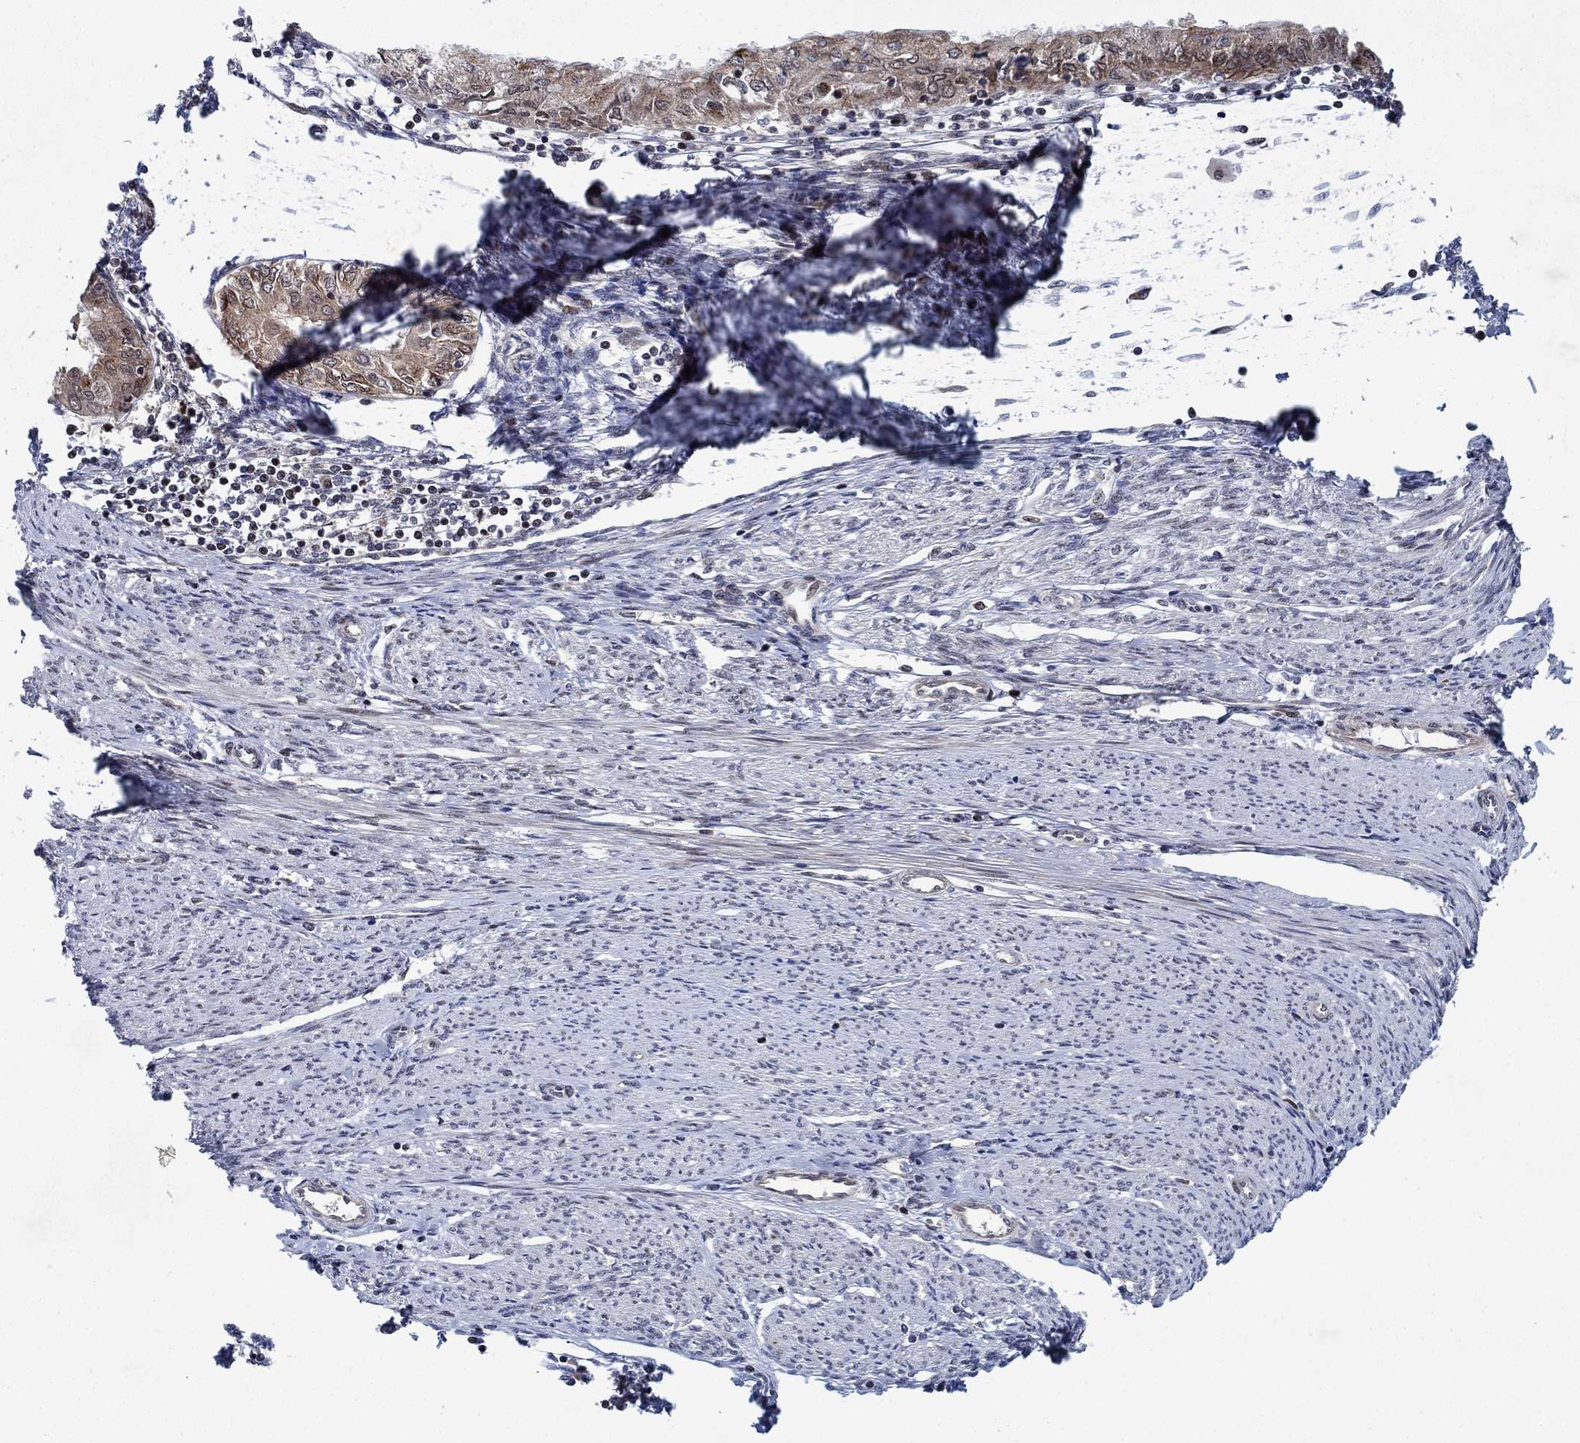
{"staining": {"intensity": "weak", "quantity": "25%-75%", "location": "cytoplasmic/membranous"}, "tissue": "endometrial cancer", "cell_type": "Tumor cells", "image_type": "cancer", "snomed": [{"axis": "morphology", "description": "Adenocarcinoma, NOS"}, {"axis": "topography", "description": "Endometrium"}], "caption": "The histopathology image demonstrates staining of endometrial adenocarcinoma, revealing weak cytoplasmic/membranous protein expression (brown color) within tumor cells. (IHC, brightfield microscopy, high magnification).", "gene": "PRICKLE4", "patient": {"sex": "female", "age": 68}}